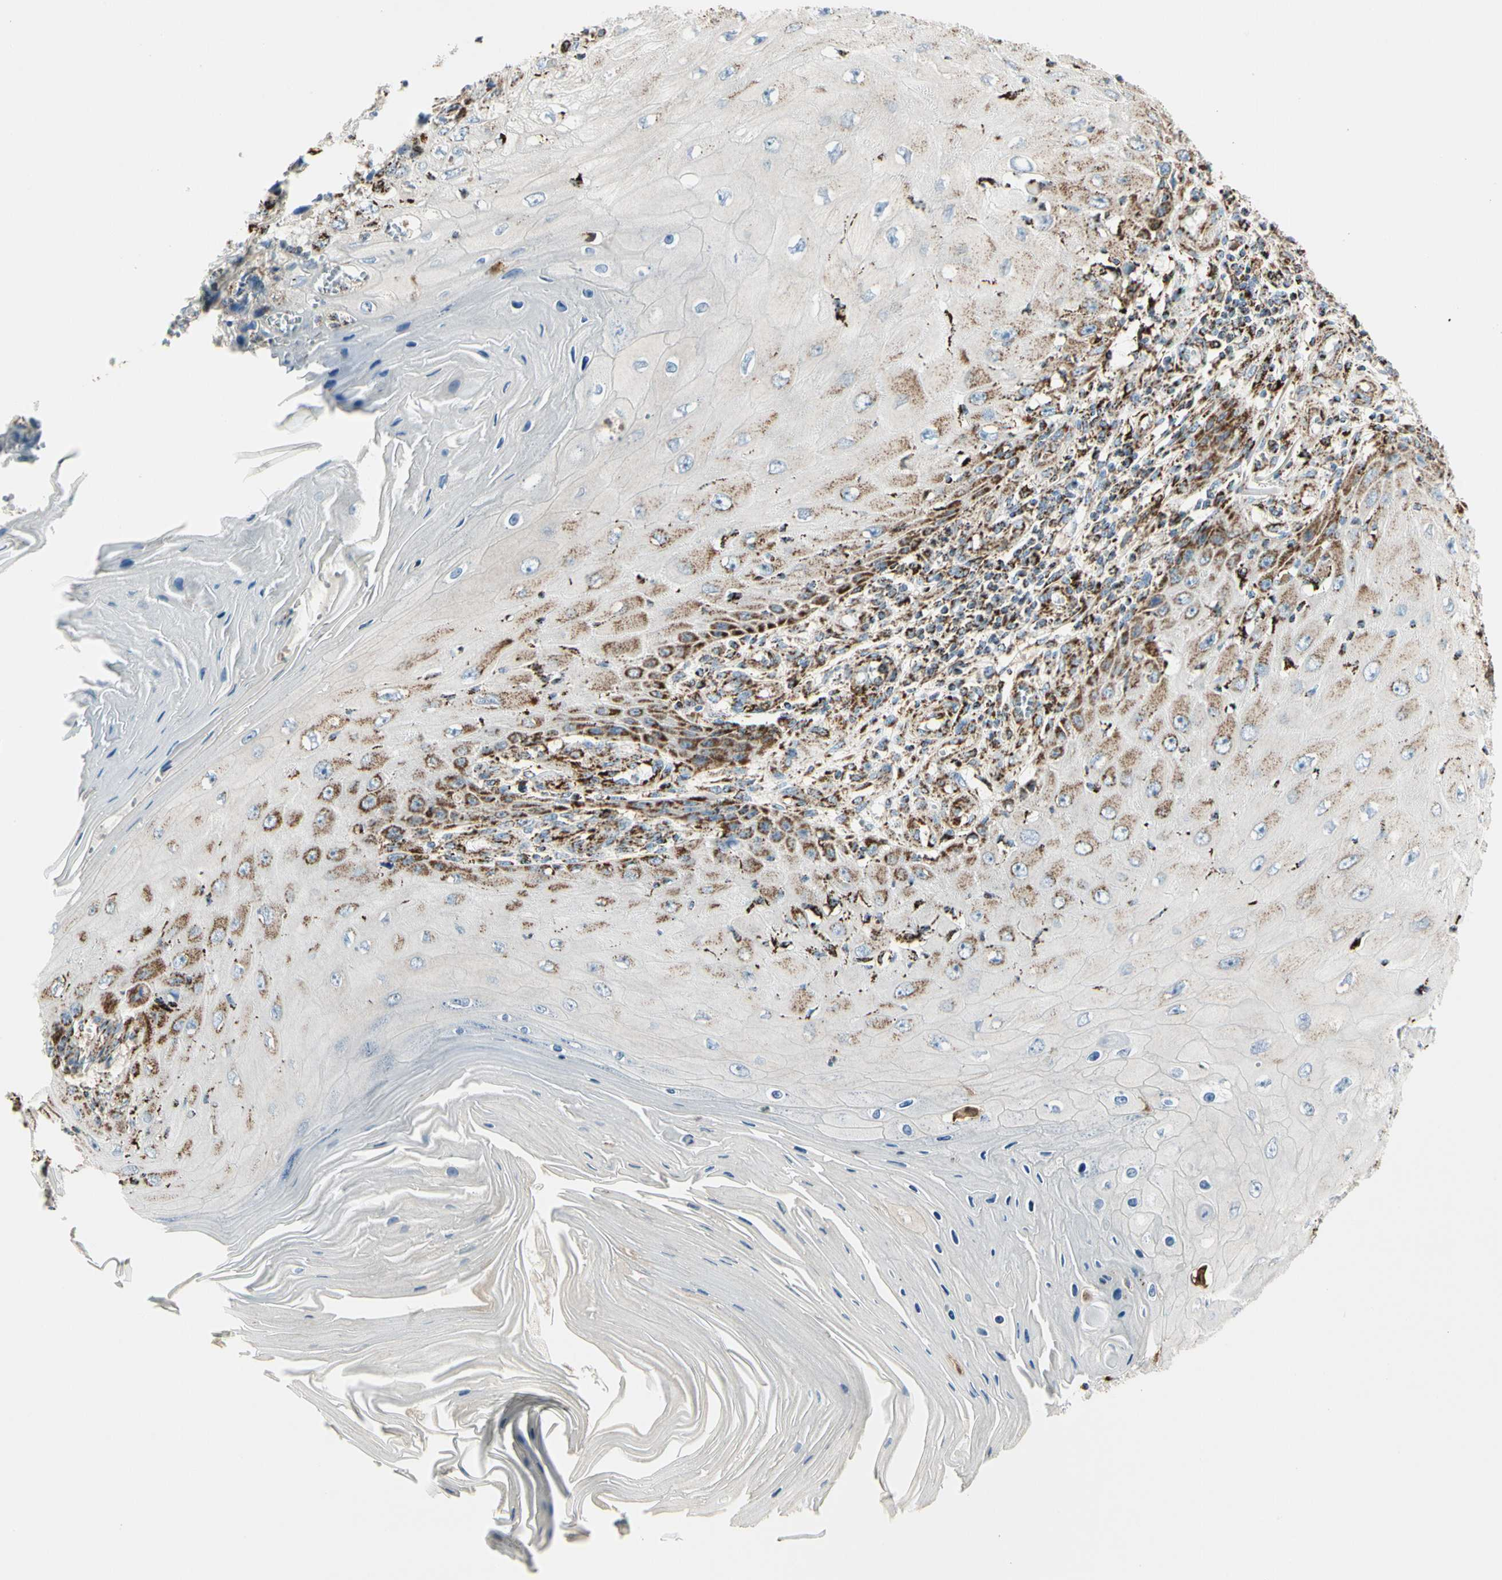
{"staining": {"intensity": "moderate", "quantity": "25%-75%", "location": "cytoplasmic/membranous"}, "tissue": "skin cancer", "cell_type": "Tumor cells", "image_type": "cancer", "snomed": [{"axis": "morphology", "description": "Squamous cell carcinoma, NOS"}, {"axis": "topography", "description": "Skin"}], "caption": "Immunohistochemical staining of skin cancer exhibits medium levels of moderate cytoplasmic/membranous protein staining in approximately 25%-75% of tumor cells. Immunohistochemistry stains the protein of interest in brown and the nuclei are stained blue.", "gene": "ME2", "patient": {"sex": "female", "age": 73}}